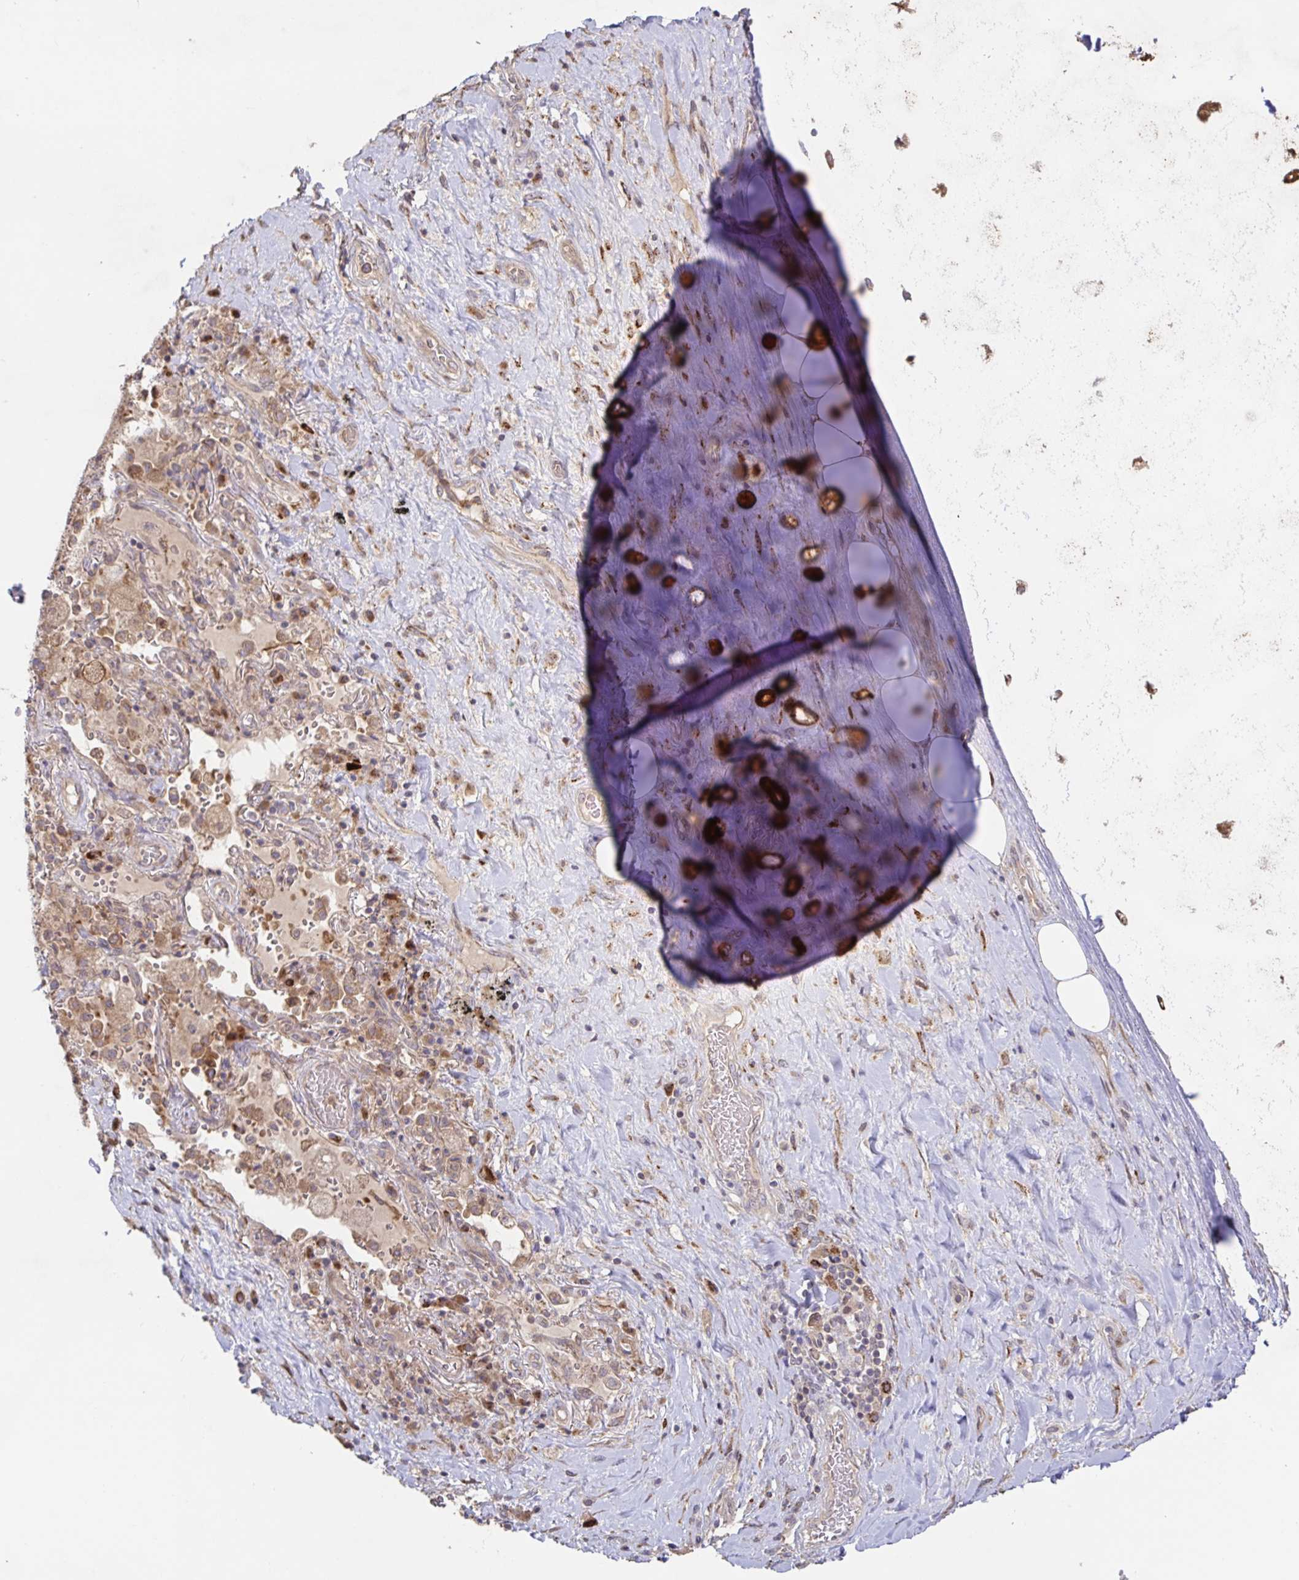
{"staining": {"intensity": "moderate", "quantity": "25%-75%", "location": "cytoplasmic/membranous"}, "tissue": "adipose tissue", "cell_type": "Adipocytes", "image_type": "normal", "snomed": [{"axis": "morphology", "description": "Normal tissue, NOS"}, {"axis": "topography", "description": "Cartilage tissue"}, {"axis": "topography", "description": "Bronchus"}], "caption": "Adipose tissue stained with DAB immunohistochemistry (IHC) displays medium levels of moderate cytoplasmic/membranous expression in about 25%-75% of adipocytes. The staining was performed using DAB, with brown indicating positive protein expression. Nuclei are stained blue with hematoxylin.", "gene": "AACS", "patient": {"sex": "male", "age": 64}}